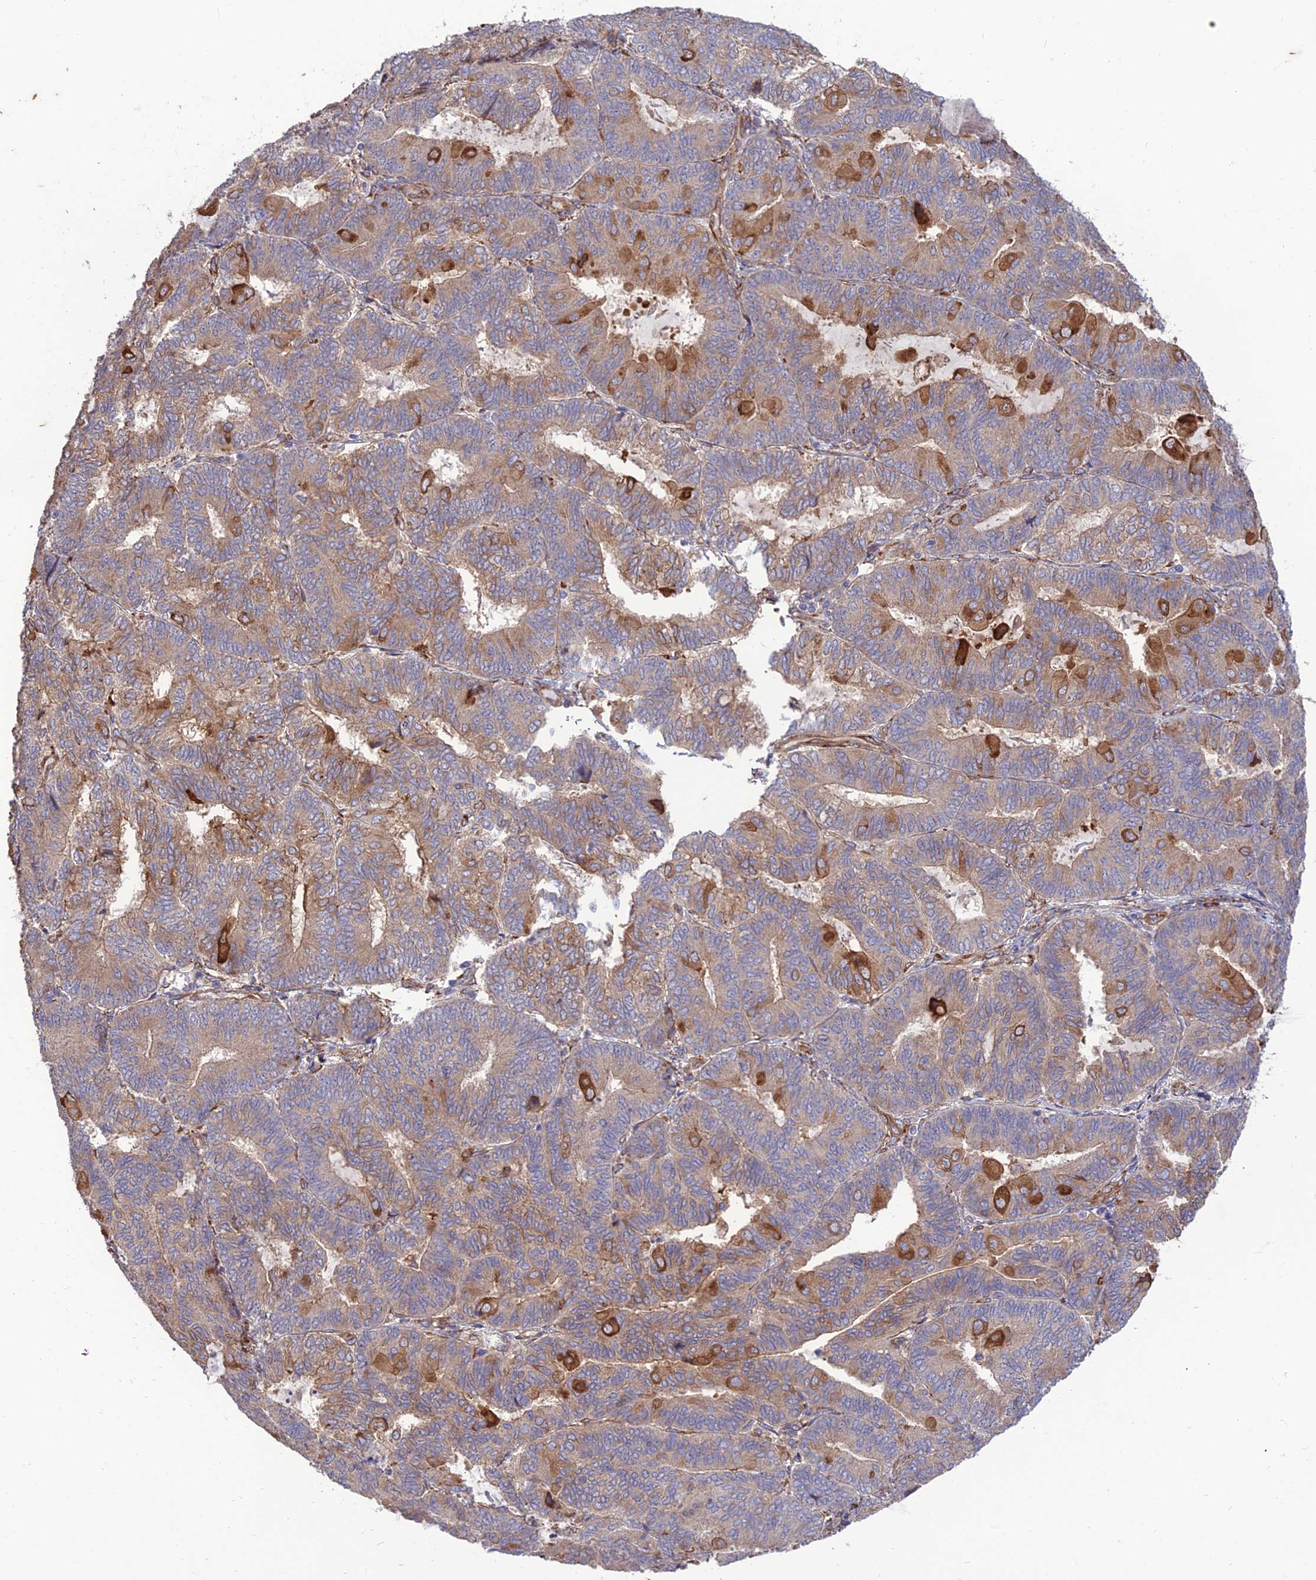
{"staining": {"intensity": "strong", "quantity": "25%-75%", "location": "cytoplasmic/membranous"}, "tissue": "endometrial cancer", "cell_type": "Tumor cells", "image_type": "cancer", "snomed": [{"axis": "morphology", "description": "Adenocarcinoma, NOS"}, {"axis": "topography", "description": "Endometrium"}], "caption": "DAB immunohistochemical staining of endometrial cancer displays strong cytoplasmic/membranous protein positivity in about 25%-75% of tumor cells.", "gene": "CRTAP", "patient": {"sex": "female", "age": 81}}